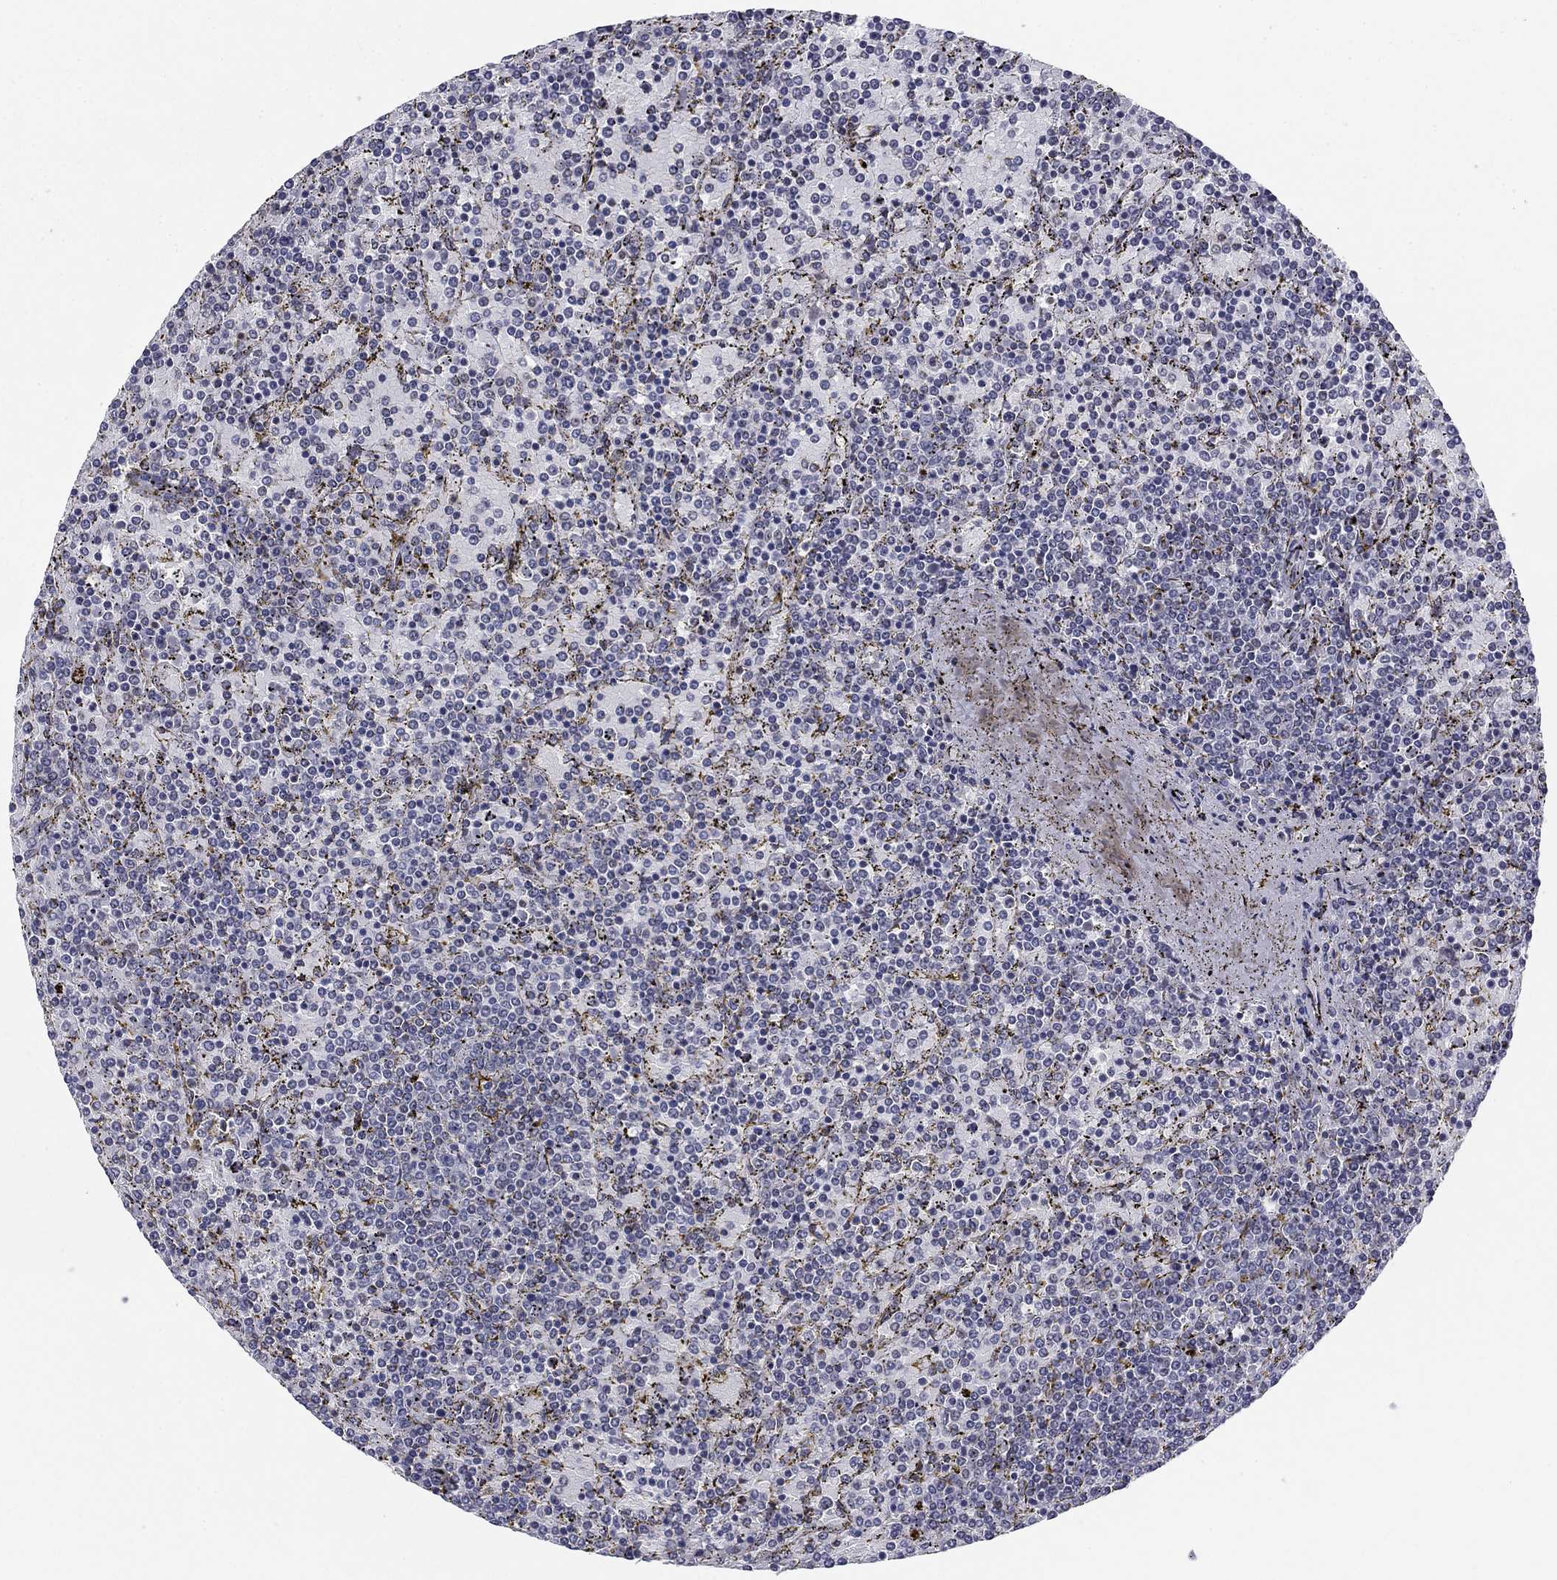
{"staining": {"intensity": "negative", "quantity": "none", "location": "none"}, "tissue": "lymphoma", "cell_type": "Tumor cells", "image_type": "cancer", "snomed": [{"axis": "morphology", "description": "Malignant lymphoma, non-Hodgkin's type, Low grade"}, {"axis": "topography", "description": "Spleen"}], "caption": "A photomicrograph of human lymphoma is negative for staining in tumor cells. (DAB IHC with hematoxylin counter stain).", "gene": "TIGD4", "patient": {"sex": "female", "age": 77}}